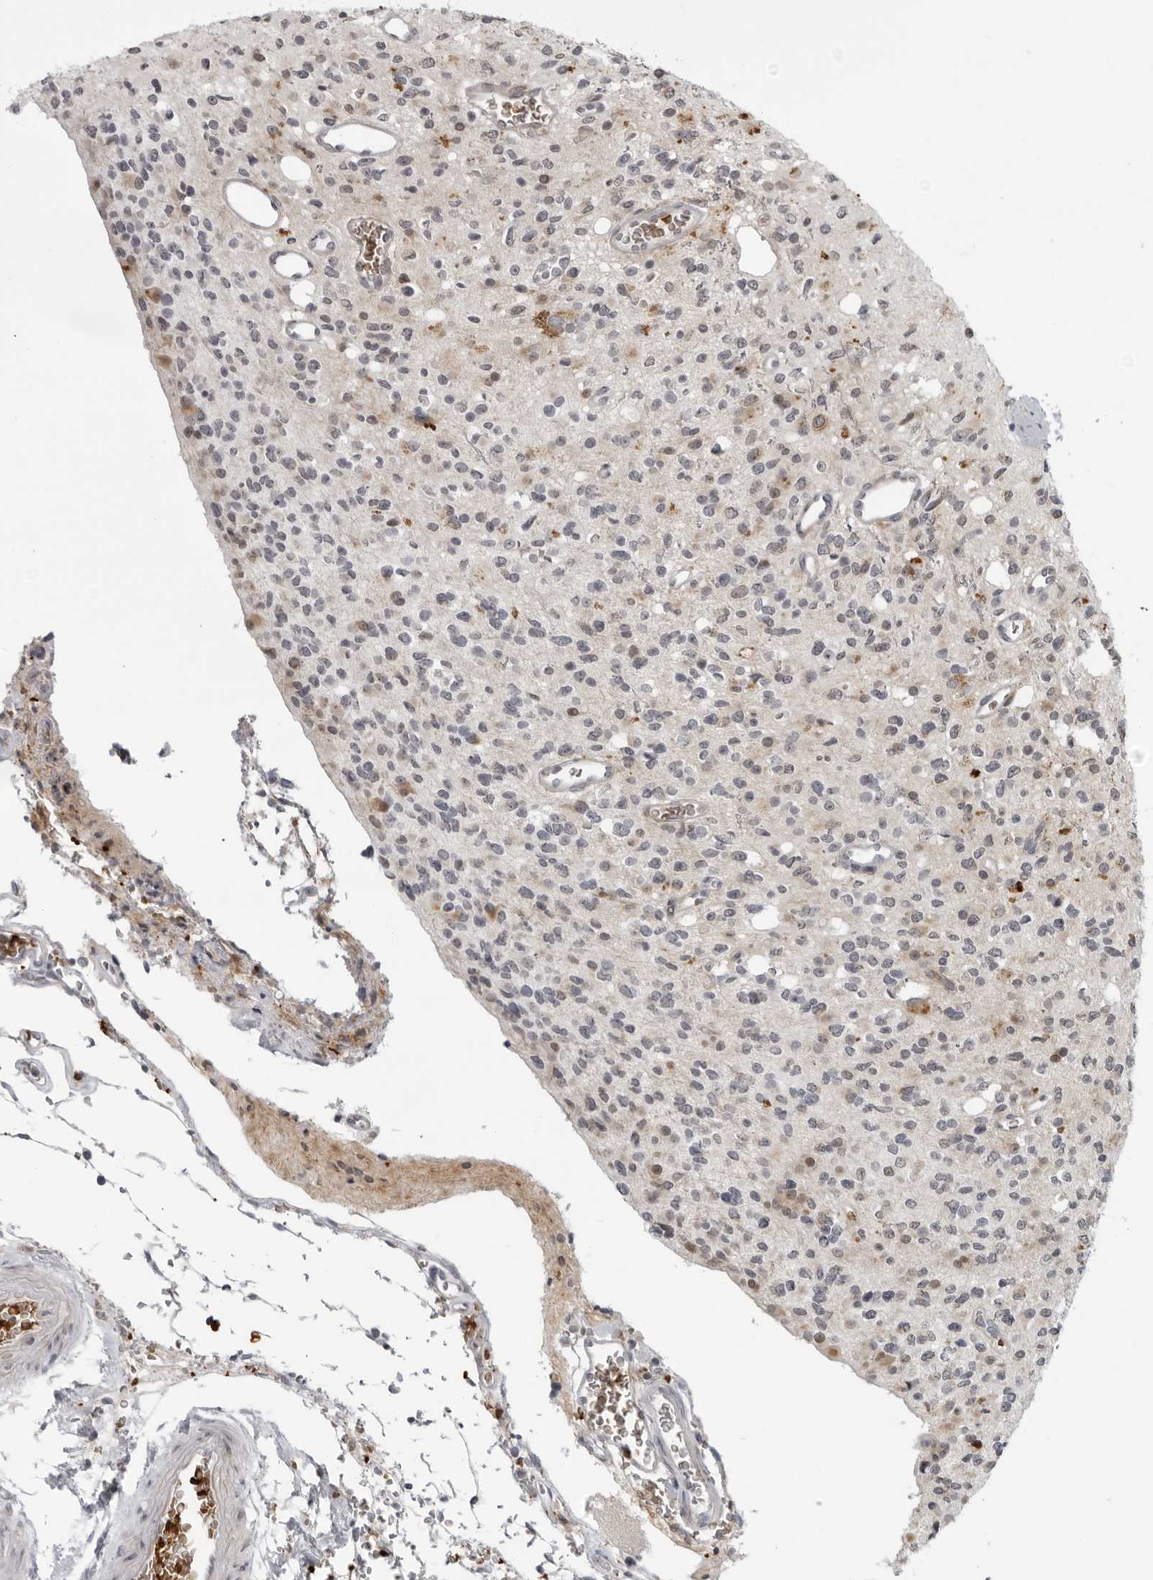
{"staining": {"intensity": "negative", "quantity": "none", "location": "none"}, "tissue": "glioma", "cell_type": "Tumor cells", "image_type": "cancer", "snomed": [{"axis": "morphology", "description": "Glioma, malignant, High grade"}, {"axis": "topography", "description": "Brain"}], "caption": "A micrograph of human malignant glioma (high-grade) is negative for staining in tumor cells.", "gene": "THOP1", "patient": {"sex": "male", "age": 34}}